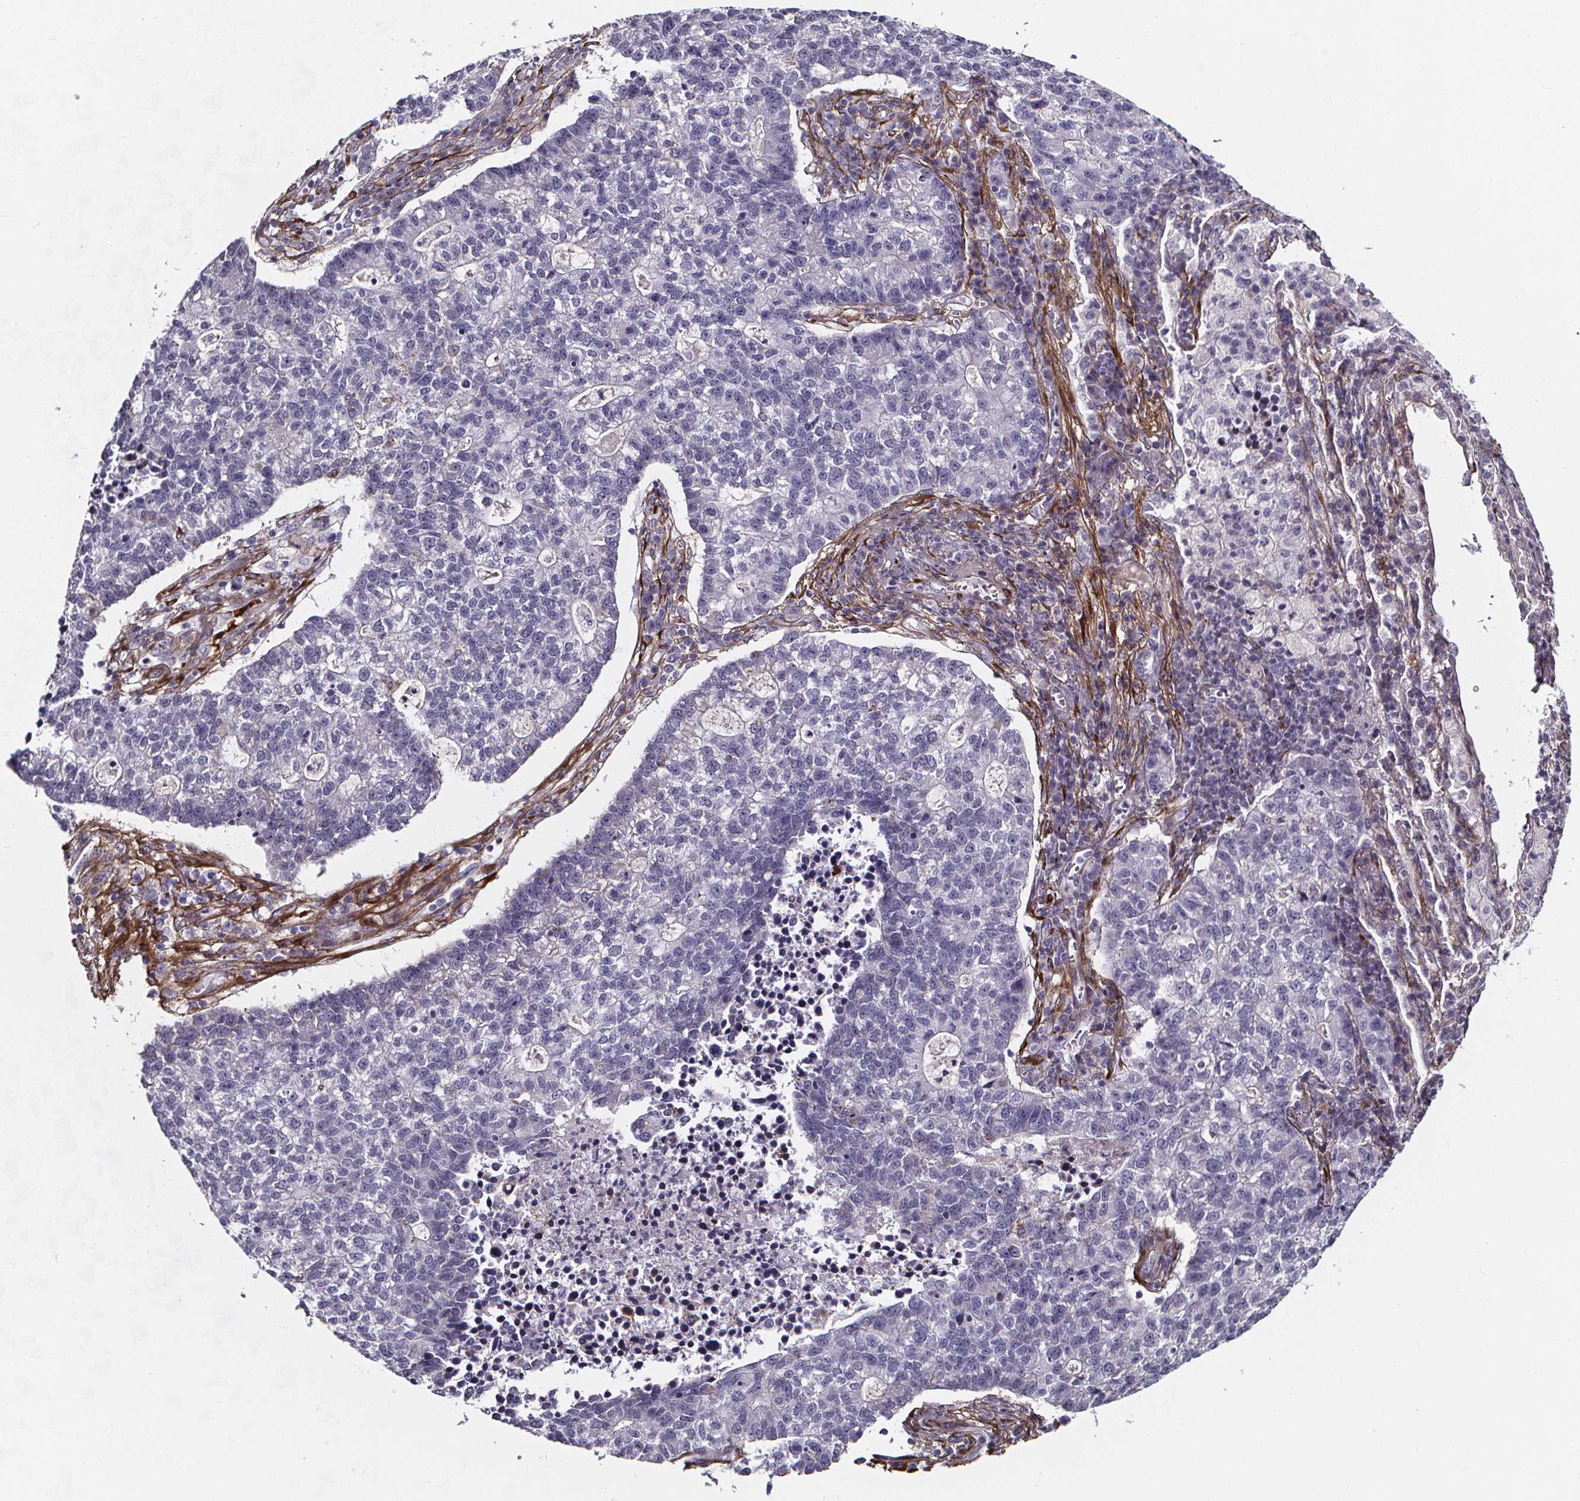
{"staining": {"intensity": "negative", "quantity": "none", "location": "none"}, "tissue": "lung cancer", "cell_type": "Tumor cells", "image_type": "cancer", "snomed": [{"axis": "morphology", "description": "Adenocarcinoma, NOS"}, {"axis": "topography", "description": "Lung"}], "caption": "The IHC histopathology image has no significant expression in tumor cells of lung adenocarcinoma tissue. (Immunohistochemistry (ihc), brightfield microscopy, high magnification).", "gene": "AEBP1", "patient": {"sex": "male", "age": 57}}